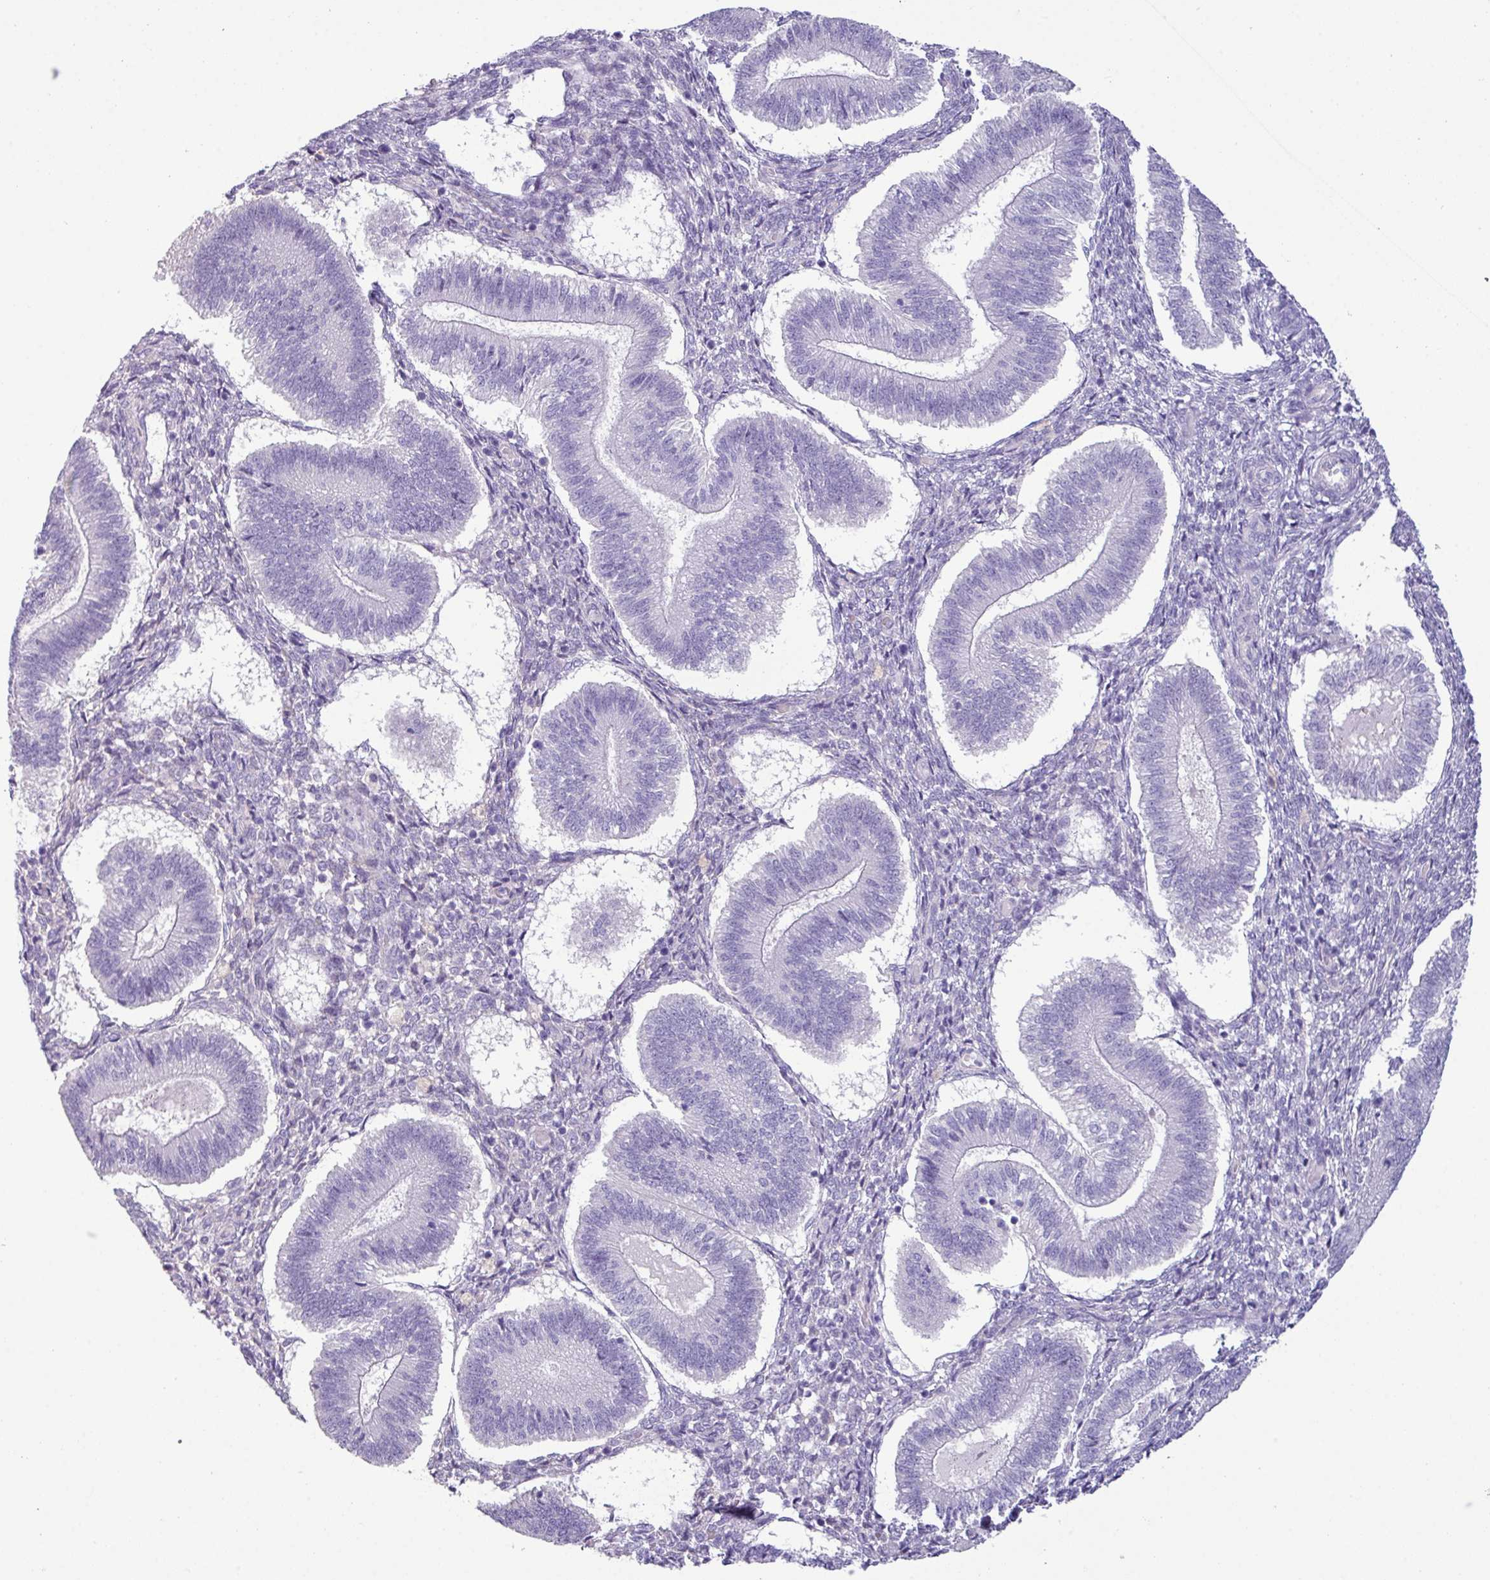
{"staining": {"intensity": "weak", "quantity": "<25%", "location": "cytoplasmic/membranous"}, "tissue": "endometrium", "cell_type": "Cells in endometrial stroma", "image_type": "normal", "snomed": [{"axis": "morphology", "description": "Normal tissue, NOS"}, {"axis": "topography", "description": "Endometrium"}], "caption": "Micrograph shows no significant protein positivity in cells in endometrial stroma of benign endometrium.", "gene": "KIRREL3", "patient": {"sex": "female", "age": 25}}